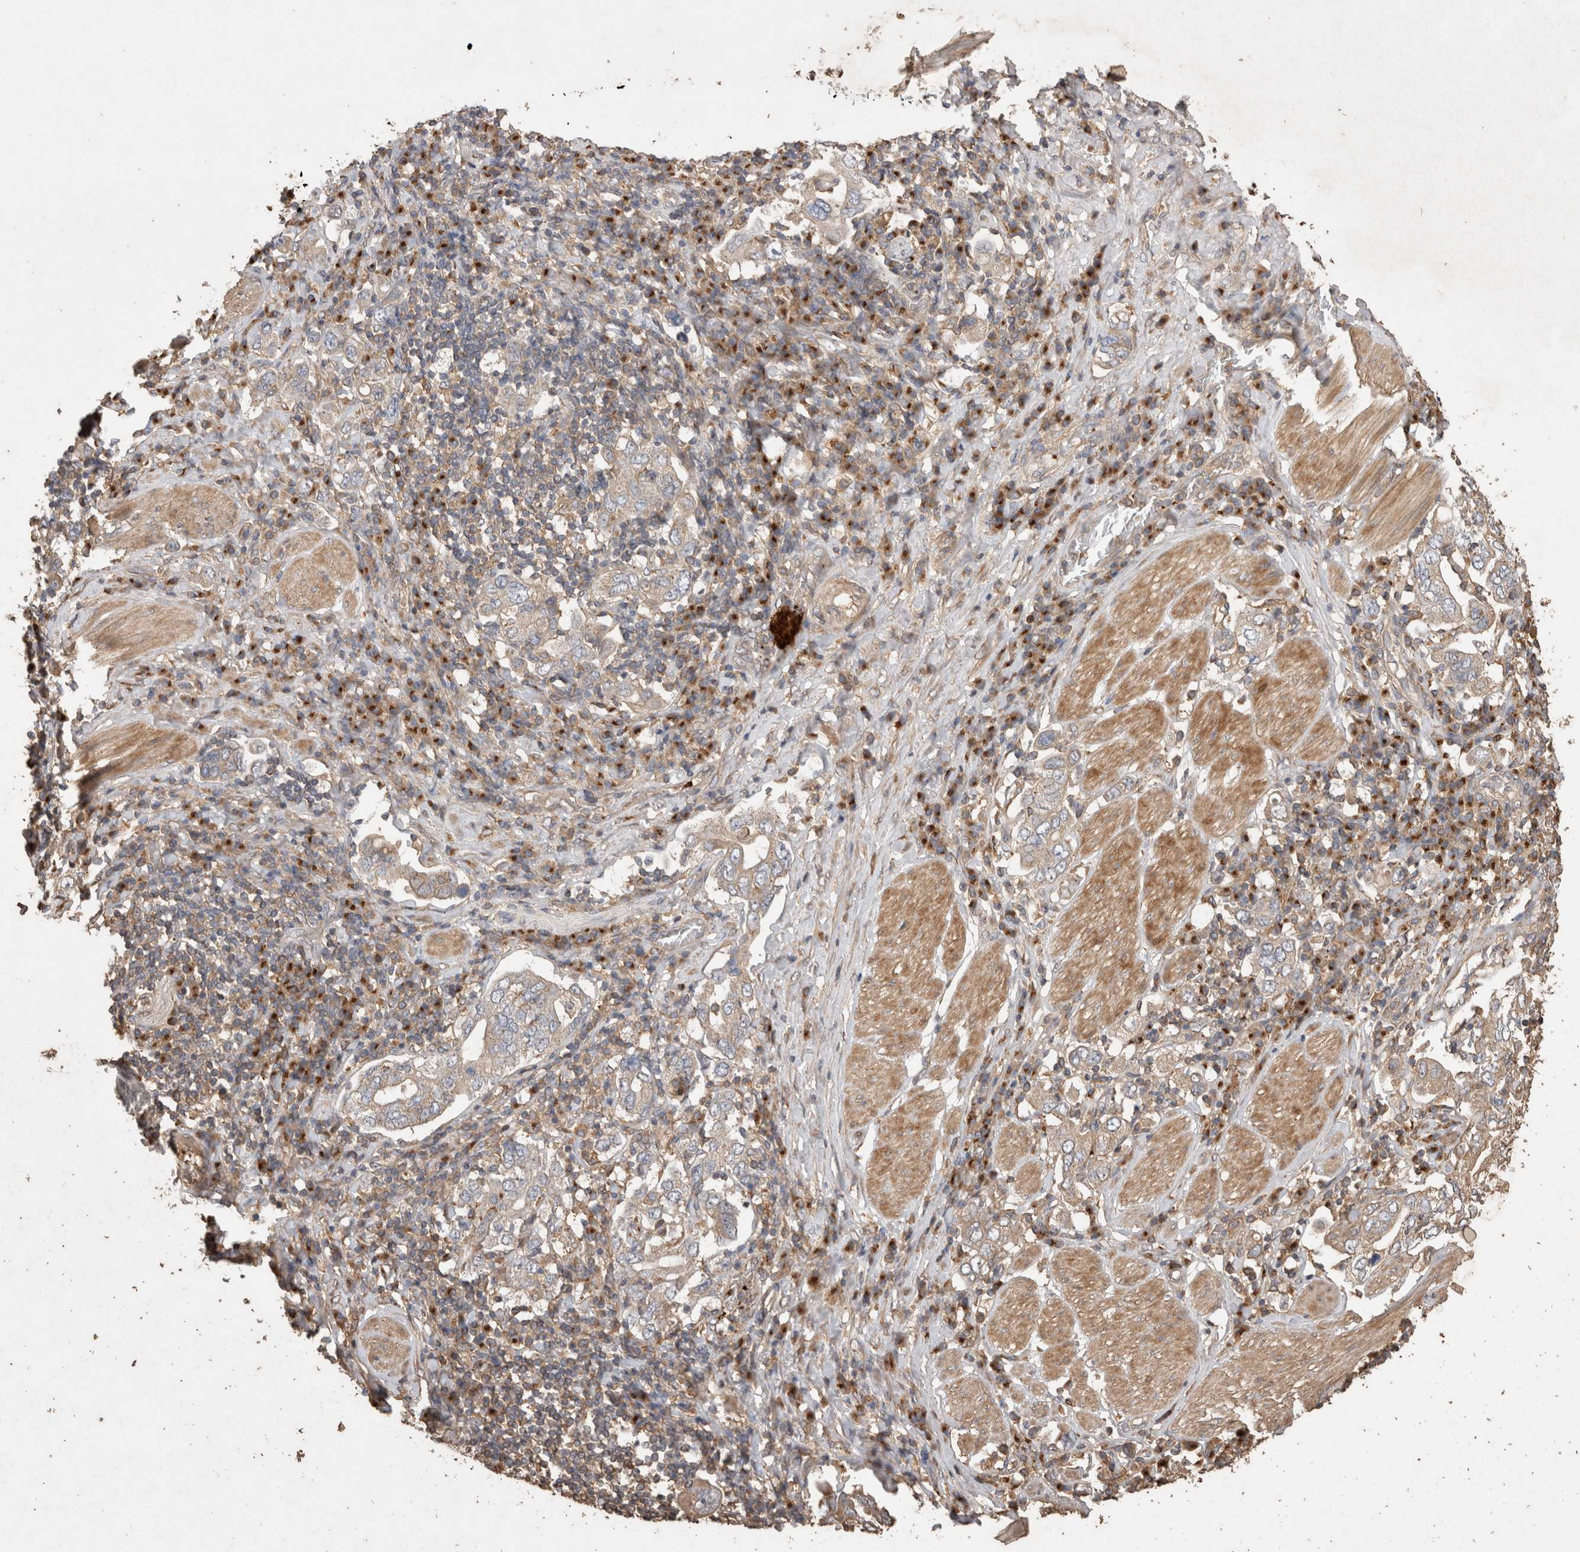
{"staining": {"intensity": "weak", "quantity": "<25%", "location": "cytoplasmic/membranous"}, "tissue": "stomach cancer", "cell_type": "Tumor cells", "image_type": "cancer", "snomed": [{"axis": "morphology", "description": "Adenocarcinoma, NOS"}, {"axis": "topography", "description": "Stomach, upper"}], "caption": "The micrograph reveals no staining of tumor cells in stomach cancer (adenocarcinoma).", "gene": "SNX31", "patient": {"sex": "male", "age": 62}}